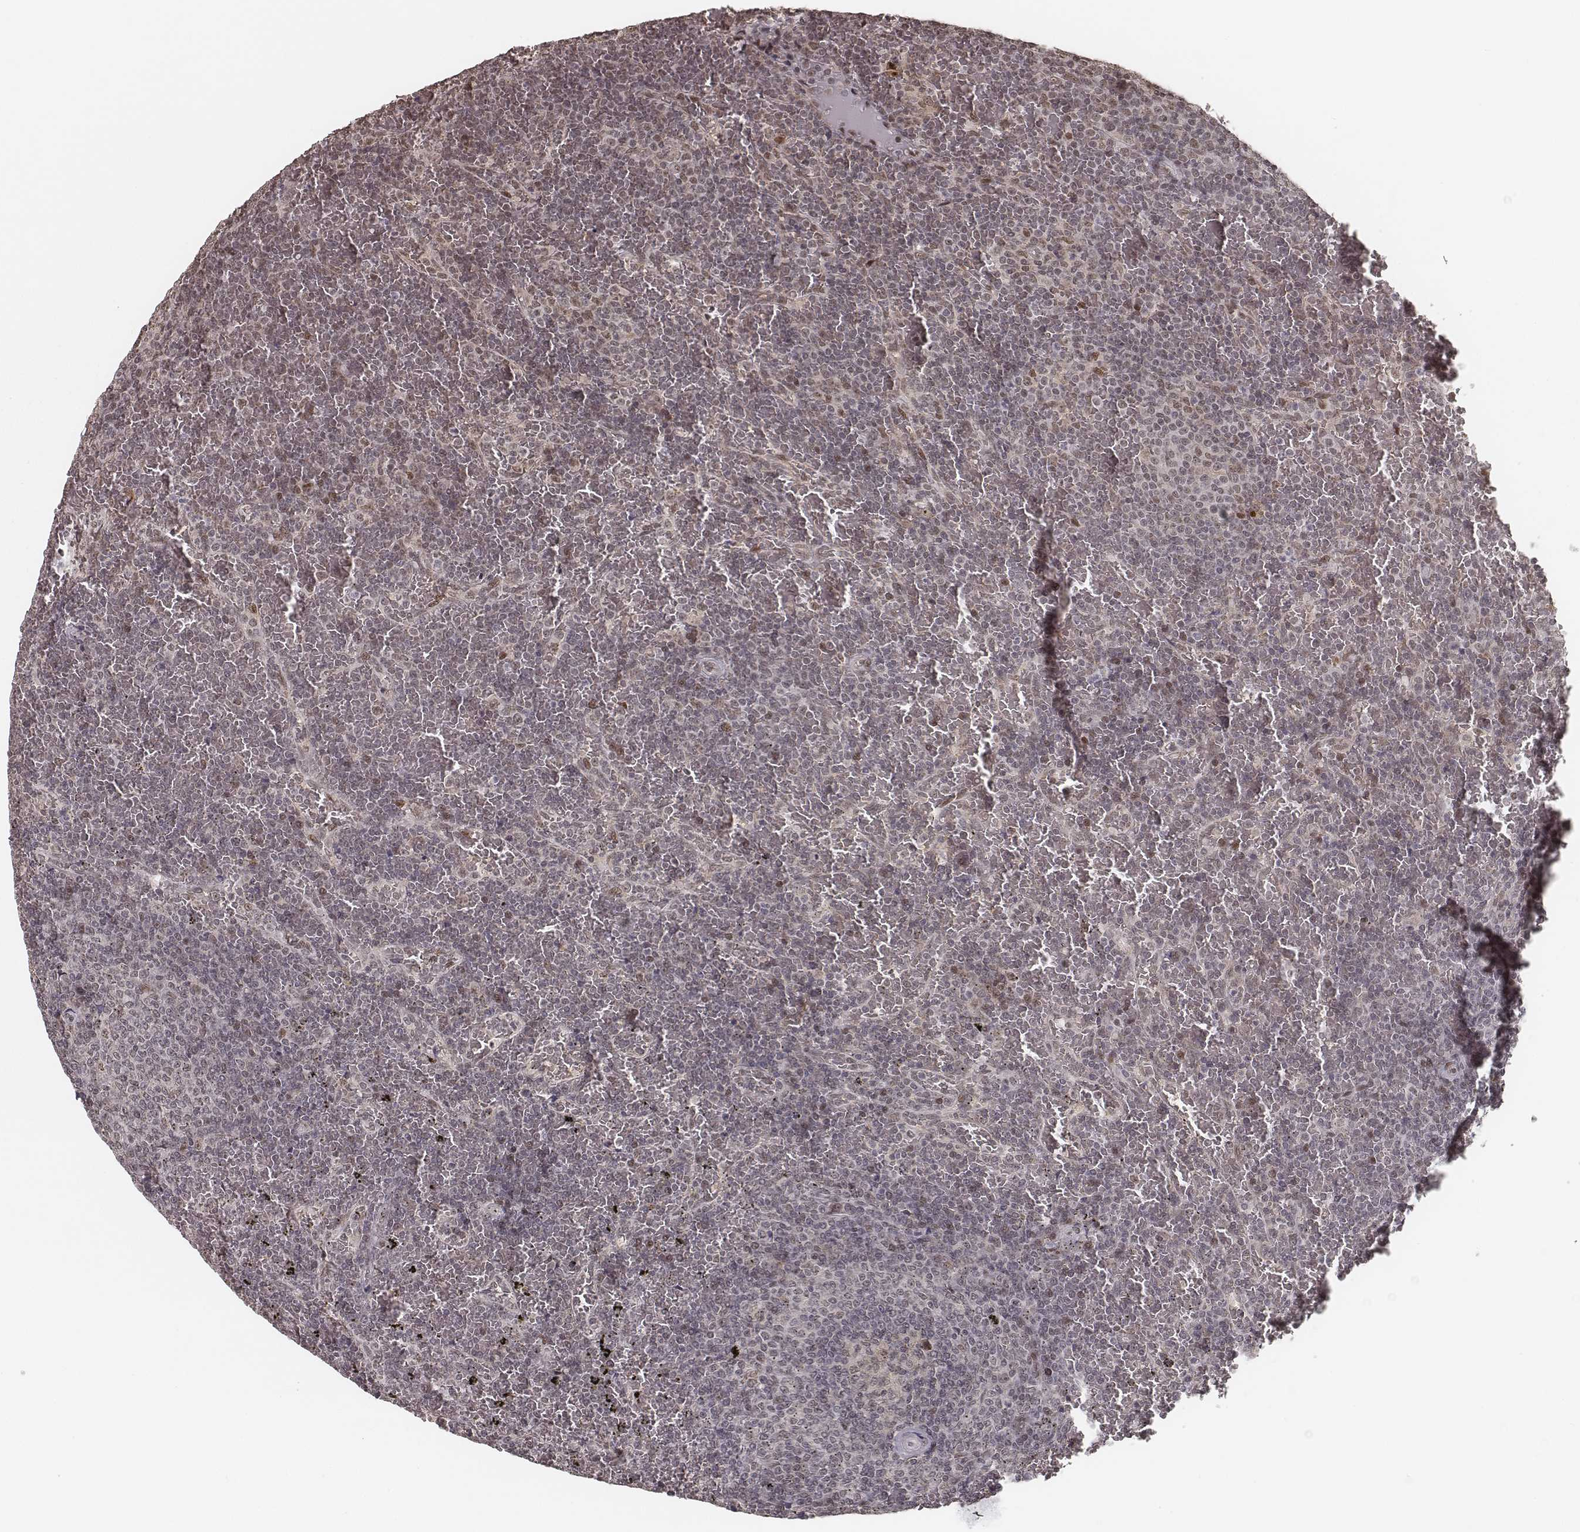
{"staining": {"intensity": "negative", "quantity": "none", "location": "none"}, "tissue": "lymphoma", "cell_type": "Tumor cells", "image_type": "cancer", "snomed": [{"axis": "morphology", "description": "Malignant lymphoma, non-Hodgkin's type, Low grade"}, {"axis": "topography", "description": "Spleen"}], "caption": "High power microscopy image of an immunohistochemistry (IHC) histopathology image of low-grade malignant lymphoma, non-Hodgkin's type, revealing no significant staining in tumor cells. The staining was performed using DAB (3,3'-diaminobenzidine) to visualize the protein expression in brown, while the nuclei were stained in blue with hematoxylin (Magnification: 20x).", "gene": "HMGA2", "patient": {"sex": "female", "age": 77}}